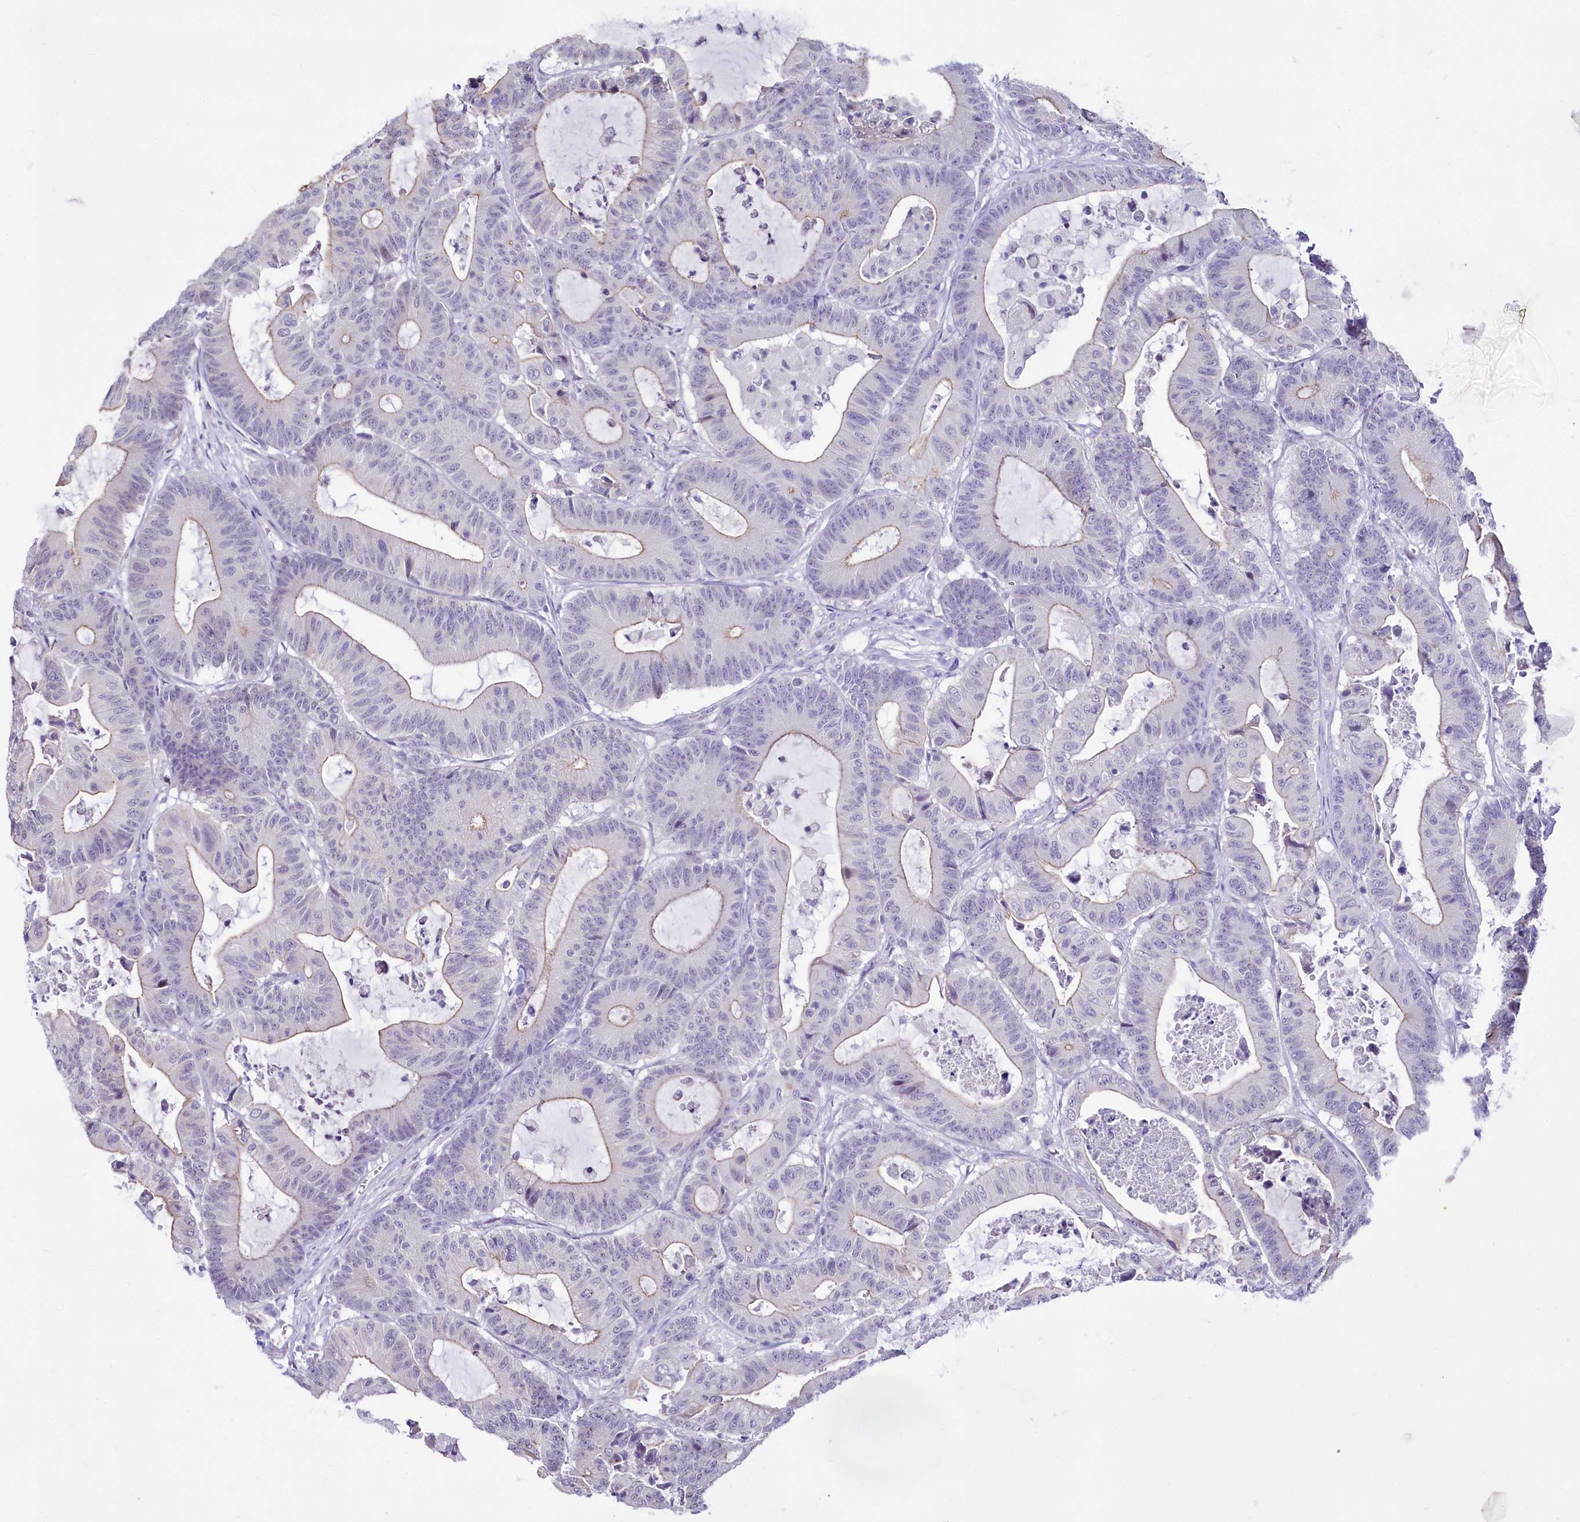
{"staining": {"intensity": "moderate", "quantity": "<25%", "location": "cytoplasmic/membranous"}, "tissue": "colorectal cancer", "cell_type": "Tumor cells", "image_type": "cancer", "snomed": [{"axis": "morphology", "description": "Adenocarcinoma, NOS"}, {"axis": "topography", "description": "Colon"}], "caption": "Protein expression analysis of human adenocarcinoma (colorectal) reveals moderate cytoplasmic/membranous expression in about <25% of tumor cells. (Stains: DAB (3,3'-diaminobenzidine) in brown, nuclei in blue, Microscopy: brightfield microscopy at high magnification).", "gene": "BANK1", "patient": {"sex": "female", "age": 84}}